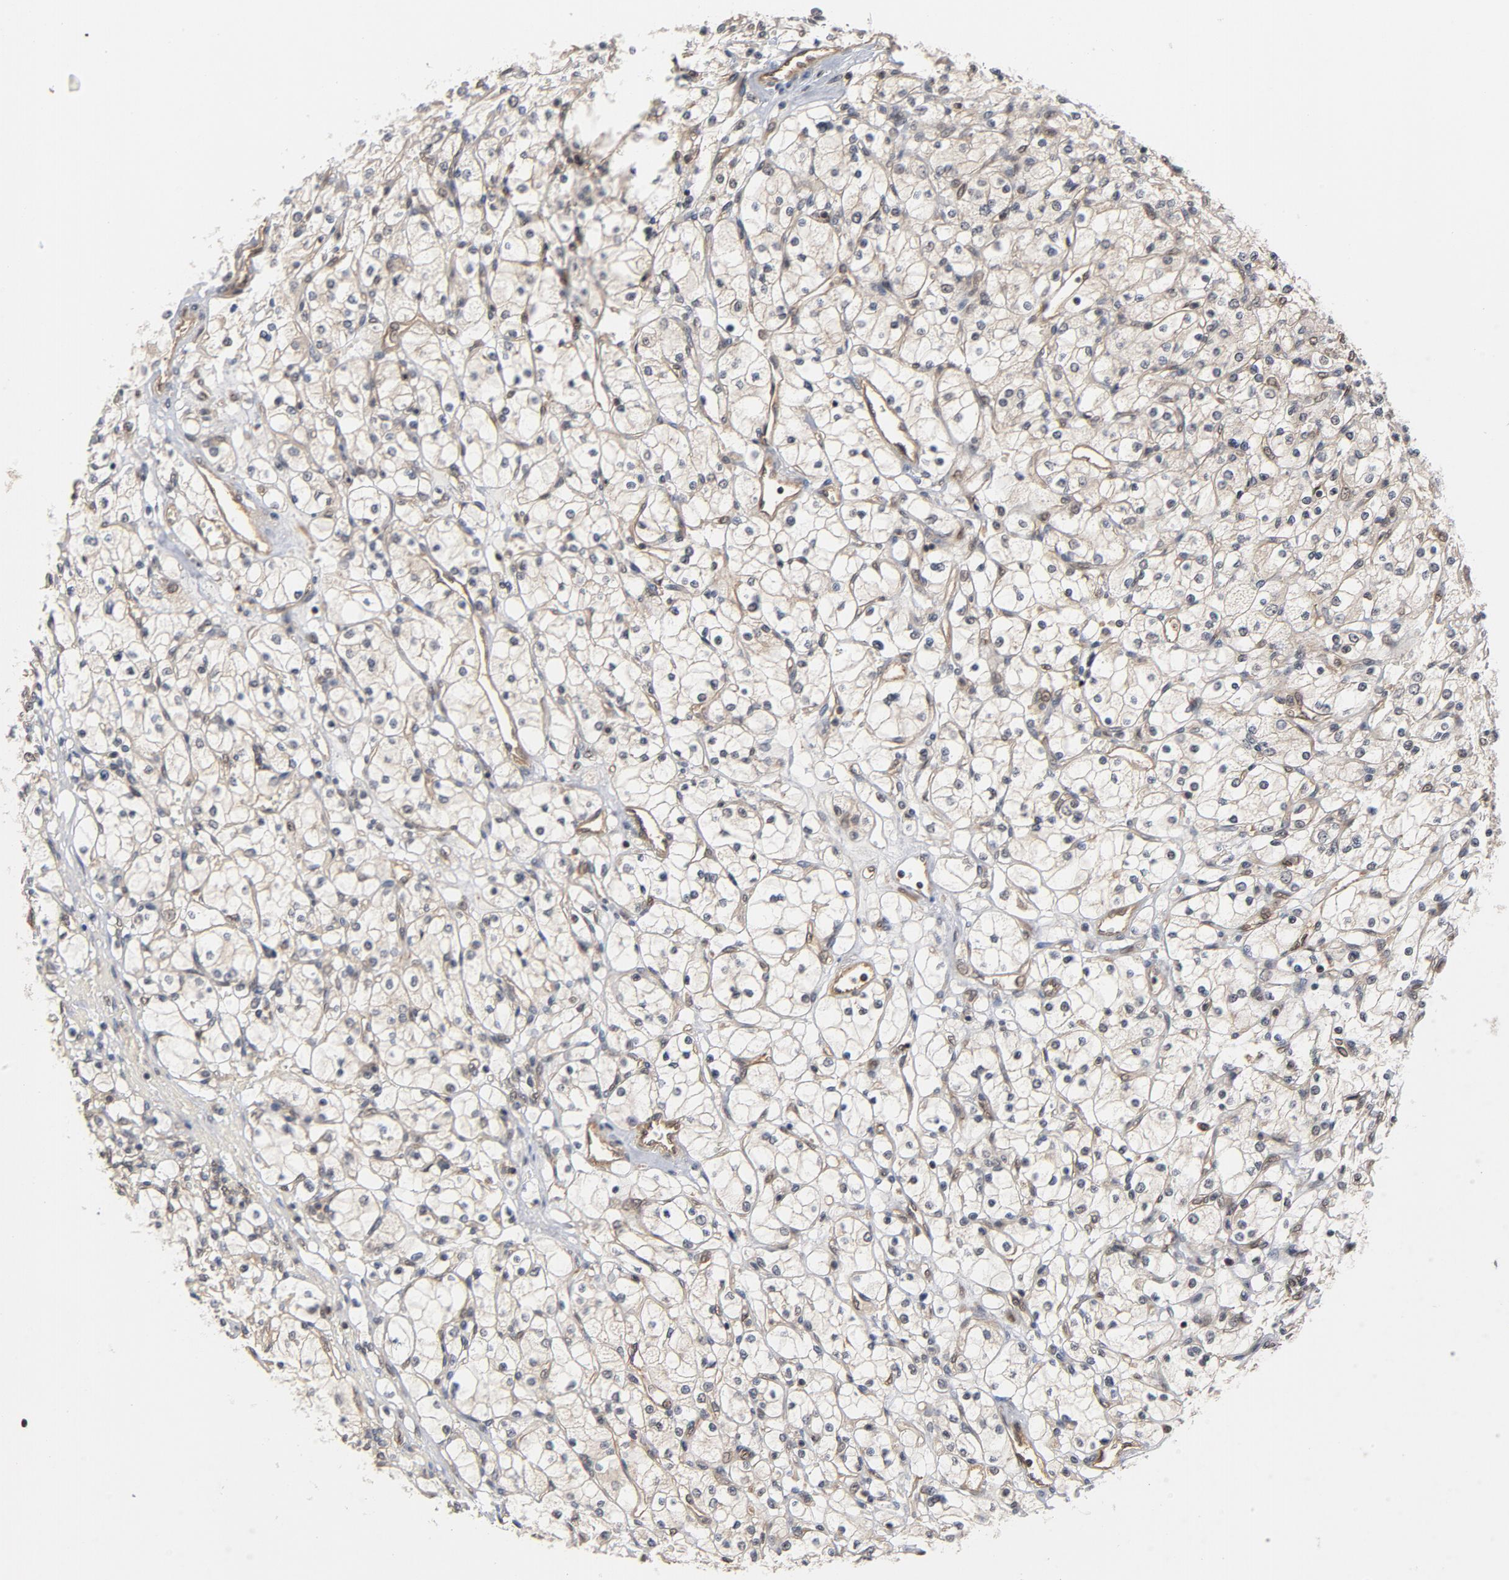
{"staining": {"intensity": "moderate", "quantity": "25%-75%", "location": "cytoplasmic/membranous,nuclear"}, "tissue": "renal cancer", "cell_type": "Tumor cells", "image_type": "cancer", "snomed": [{"axis": "morphology", "description": "Adenocarcinoma, NOS"}, {"axis": "topography", "description": "Kidney"}], "caption": "Renal cancer (adenocarcinoma) tissue demonstrates moderate cytoplasmic/membranous and nuclear positivity in approximately 25%-75% of tumor cells (DAB (3,3'-diaminobenzidine) = brown stain, brightfield microscopy at high magnification).", "gene": "CDC37", "patient": {"sex": "female", "age": 83}}